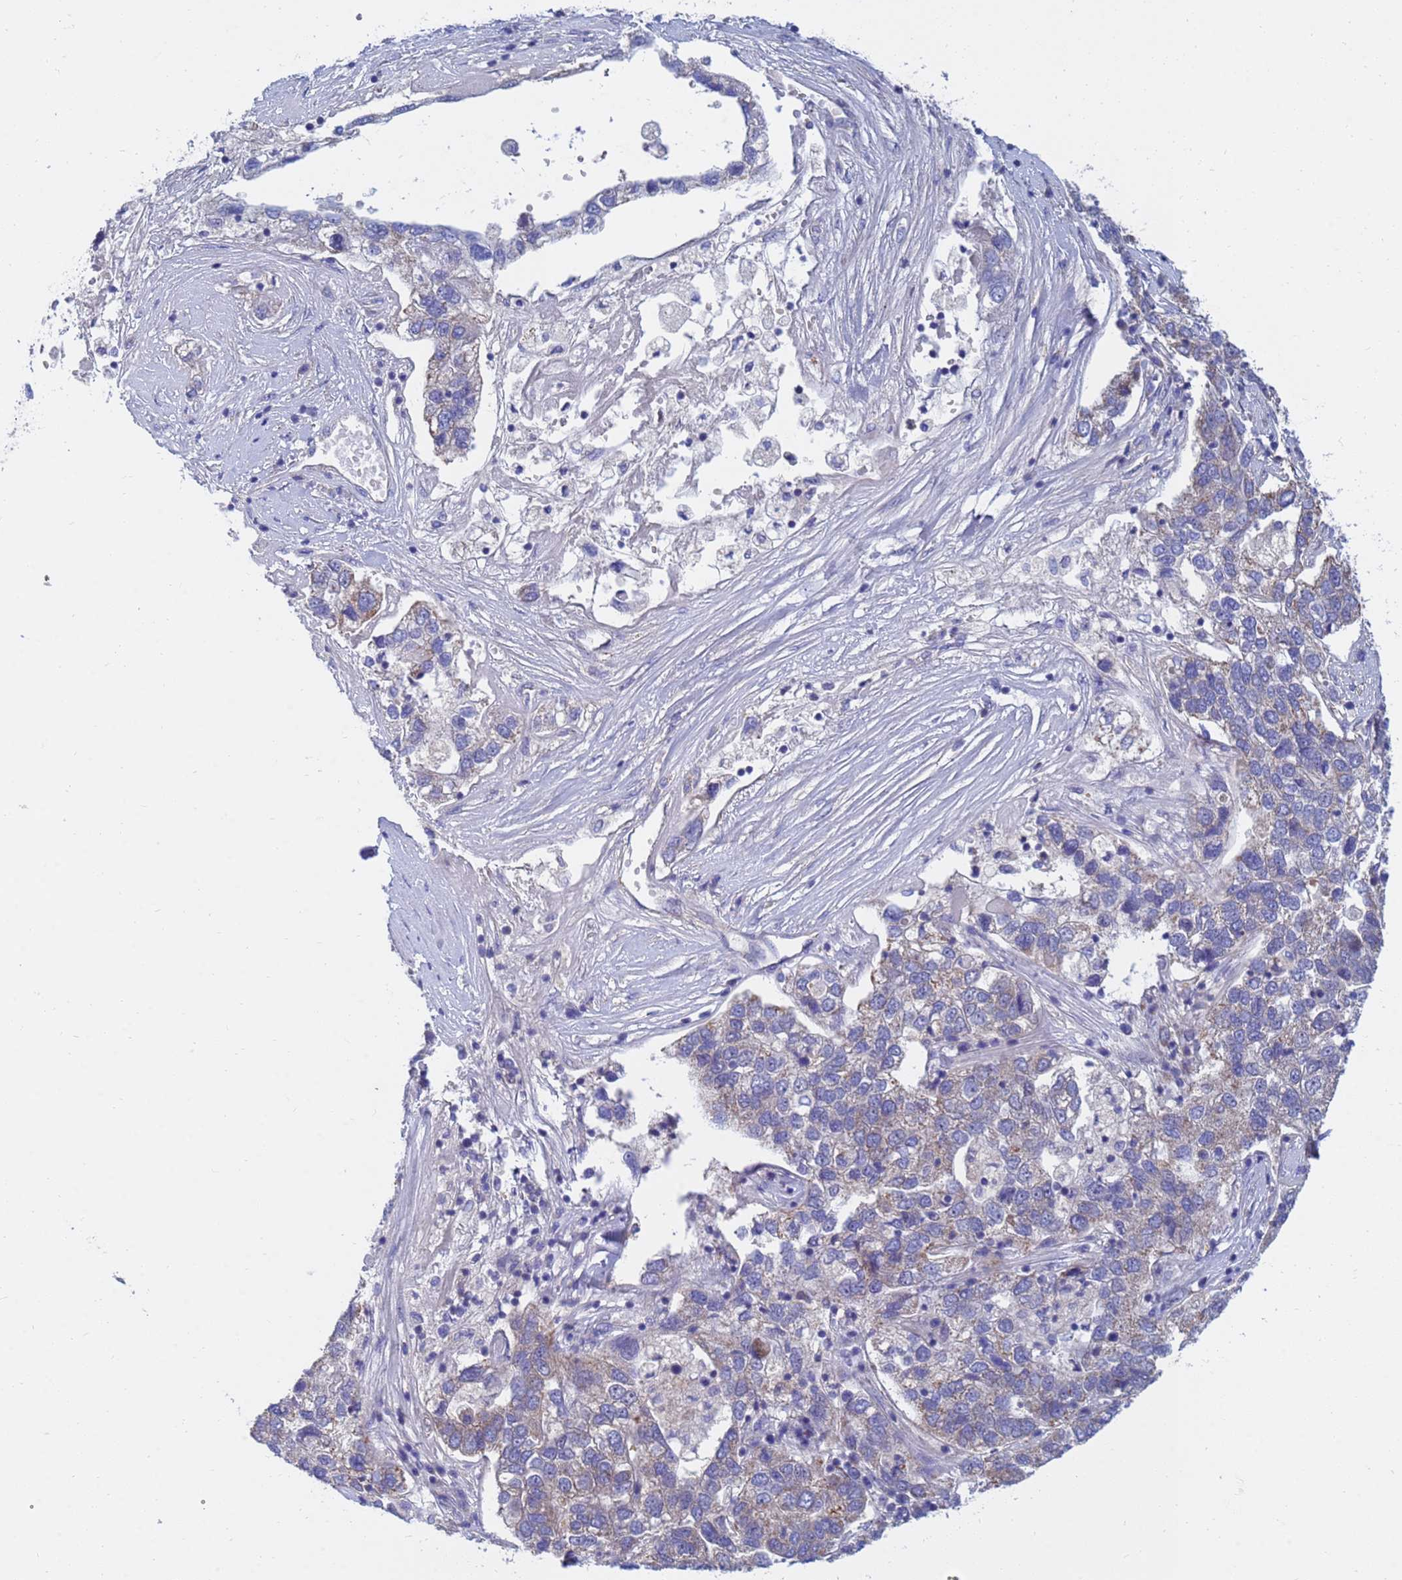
{"staining": {"intensity": "moderate", "quantity": "25%-75%", "location": "cytoplasmic/membranous"}, "tissue": "pancreatic cancer", "cell_type": "Tumor cells", "image_type": "cancer", "snomed": [{"axis": "morphology", "description": "Adenocarcinoma, NOS"}, {"axis": "topography", "description": "Pancreas"}], "caption": "DAB immunohistochemical staining of pancreatic cancer (adenocarcinoma) demonstrates moderate cytoplasmic/membranous protein expression in about 25%-75% of tumor cells. (DAB = brown stain, brightfield microscopy at high magnification).", "gene": "SDR39U1", "patient": {"sex": "female", "age": 61}}